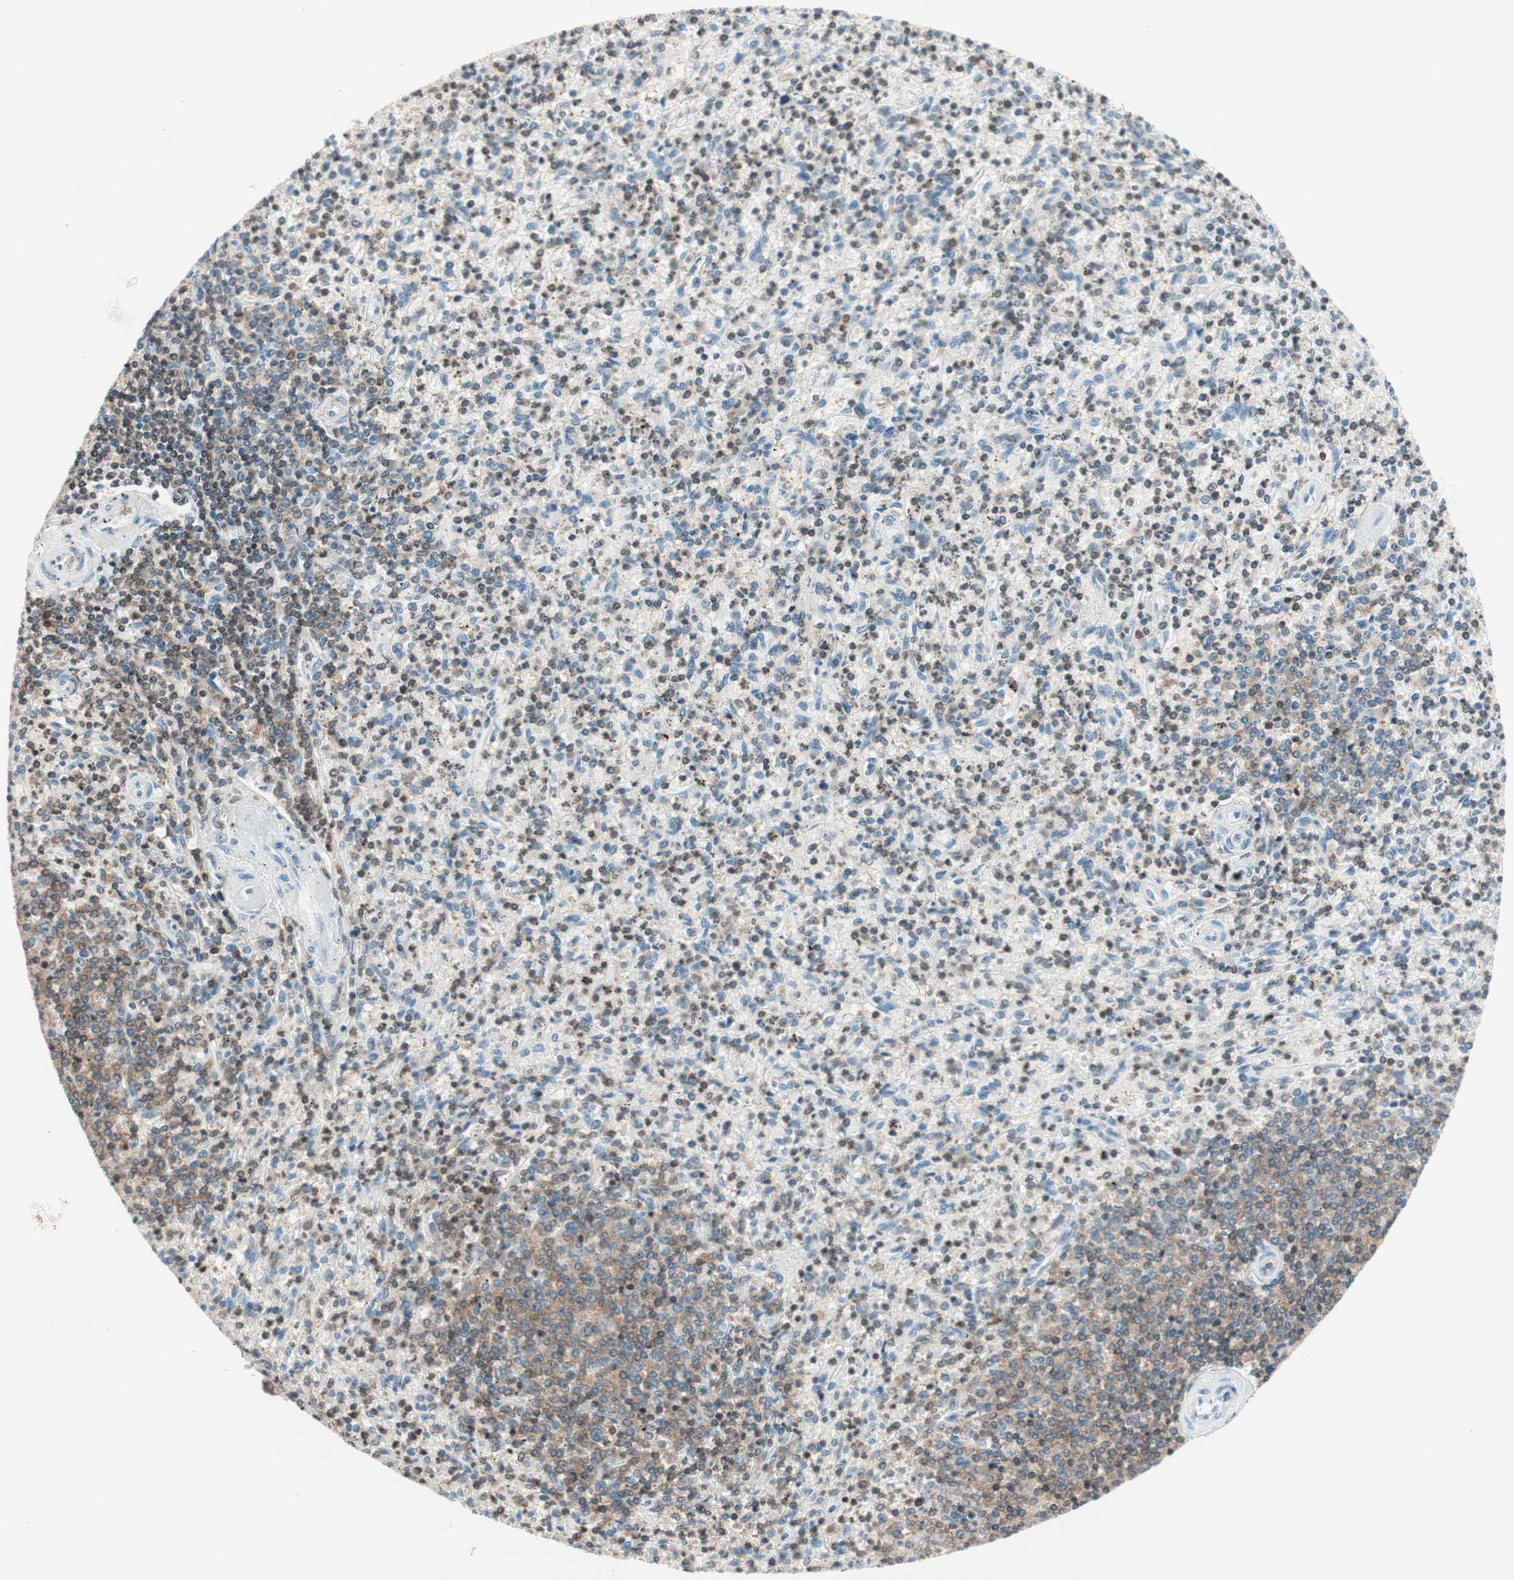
{"staining": {"intensity": "weak", "quantity": "<25%", "location": "cytoplasmic/membranous"}, "tissue": "spleen", "cell_type": "Cells in red pulp", "image_type": "normal", "snomed": [{"axis": "morphology", "description": "Normal tissue, NOS"}, {"axis": "topography", "description": "Spleen"}], "caption": "Histopathology image shows no significant protein staining in cells in red pulp of unremarkable spleen.", "gene": "WIPF1", "patient": {"sex": "male", "age": 72}}